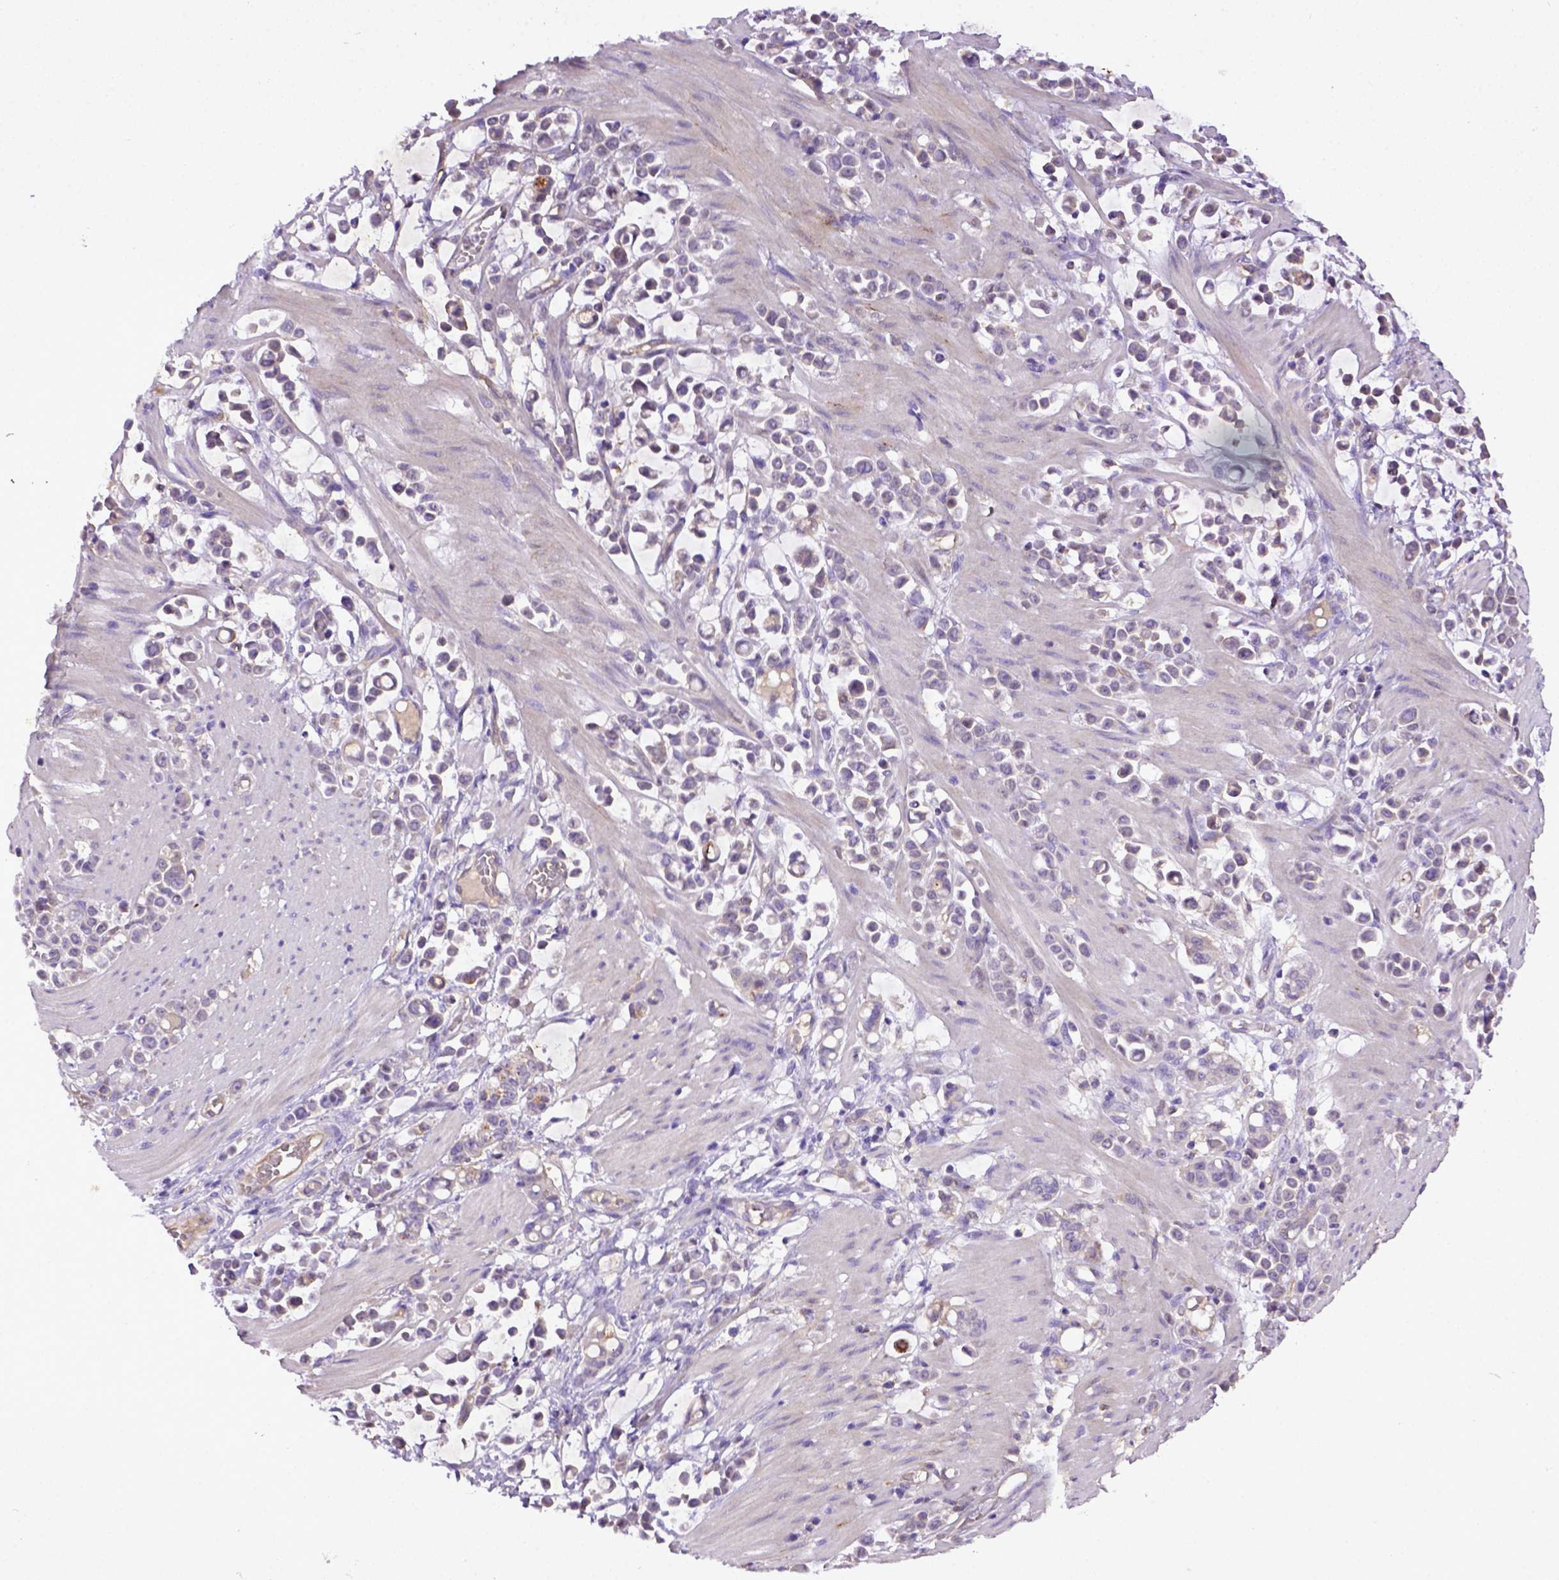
{"staining": {"intensity": "negative", "quantity": "none", "location": "none"}, "tissue": "stomach cancer", "cell_type": "Tumor cells", "image_type": "cancer", "snomed": [{"axis": "morphology", "description": "Adenocarcinoma, NOS"}, {"axis": "topography", "description": "Stomach"}], "caption": "Photomicrograph shows no significant protein expression in tumor cells of stomach adenocarcinoma.", "gene": "DEPDC1B", "patient": {"sex": "male", "age": 82}}